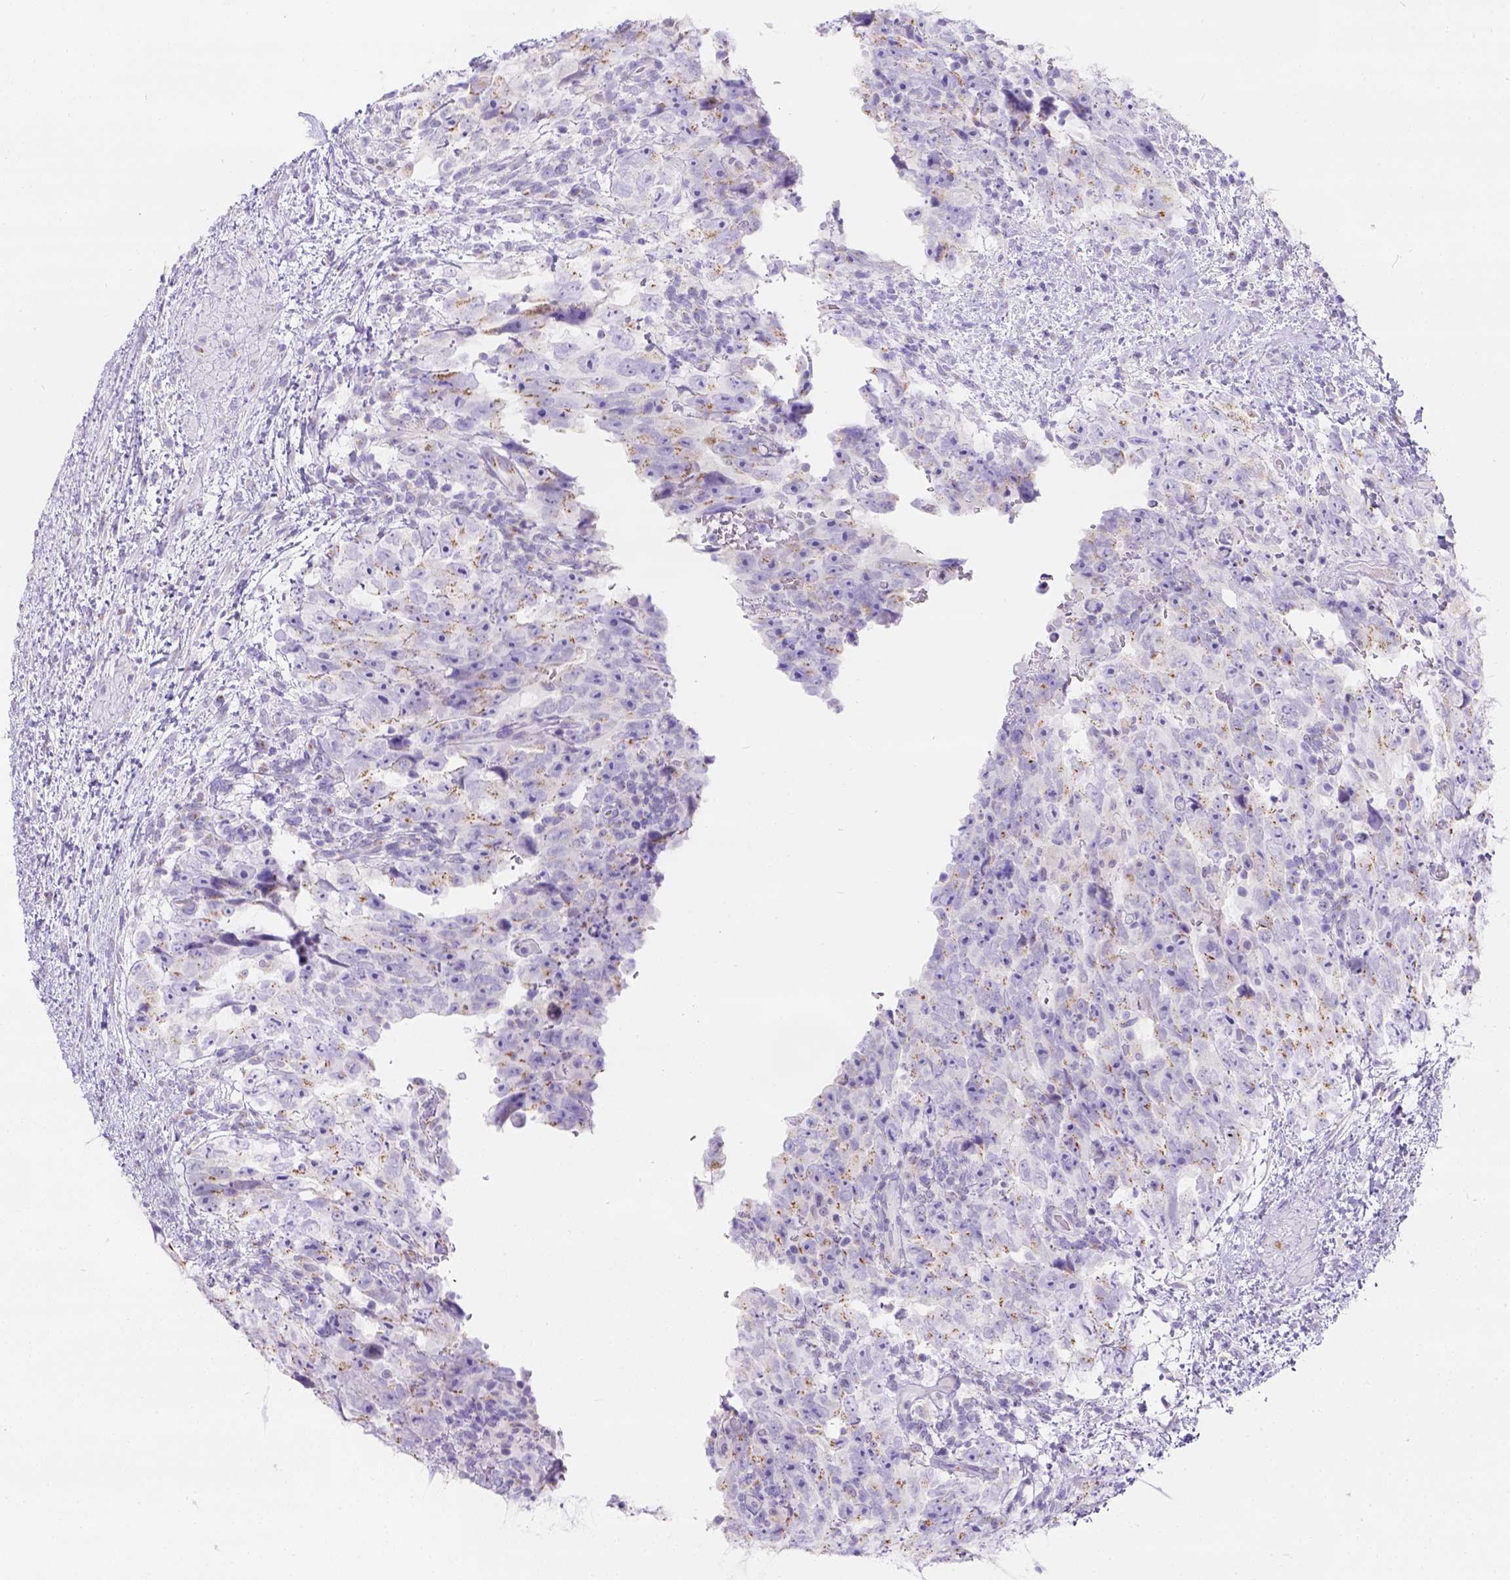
{"staining": {"intensity": "moderate", "quantity": ">75%", "location": "cytoplasmic/membranous"}, "tissue": "testis cancer", "cell_type": "Tumor cells", "image_type": "cancer", "snomed": [{"axis": "morphology", "description": "Normal tissue, NOS"}, {"axis": "morphology", "description": "Carcinoma, Embryonal, NOS"}, {"axis": "topography", "description": "Testis"}, {"axis": "topography", "description": "Epididymis"}], "caption": "Moderate cytoplasmic/membranous positivity is present in about >75% of tumor cells in testis cancer. Ihc stains the protein of interest in brown and the nuclei are stained blue.", "gene": "PHF7", "patient": {"sex": "male", "age": 24}}